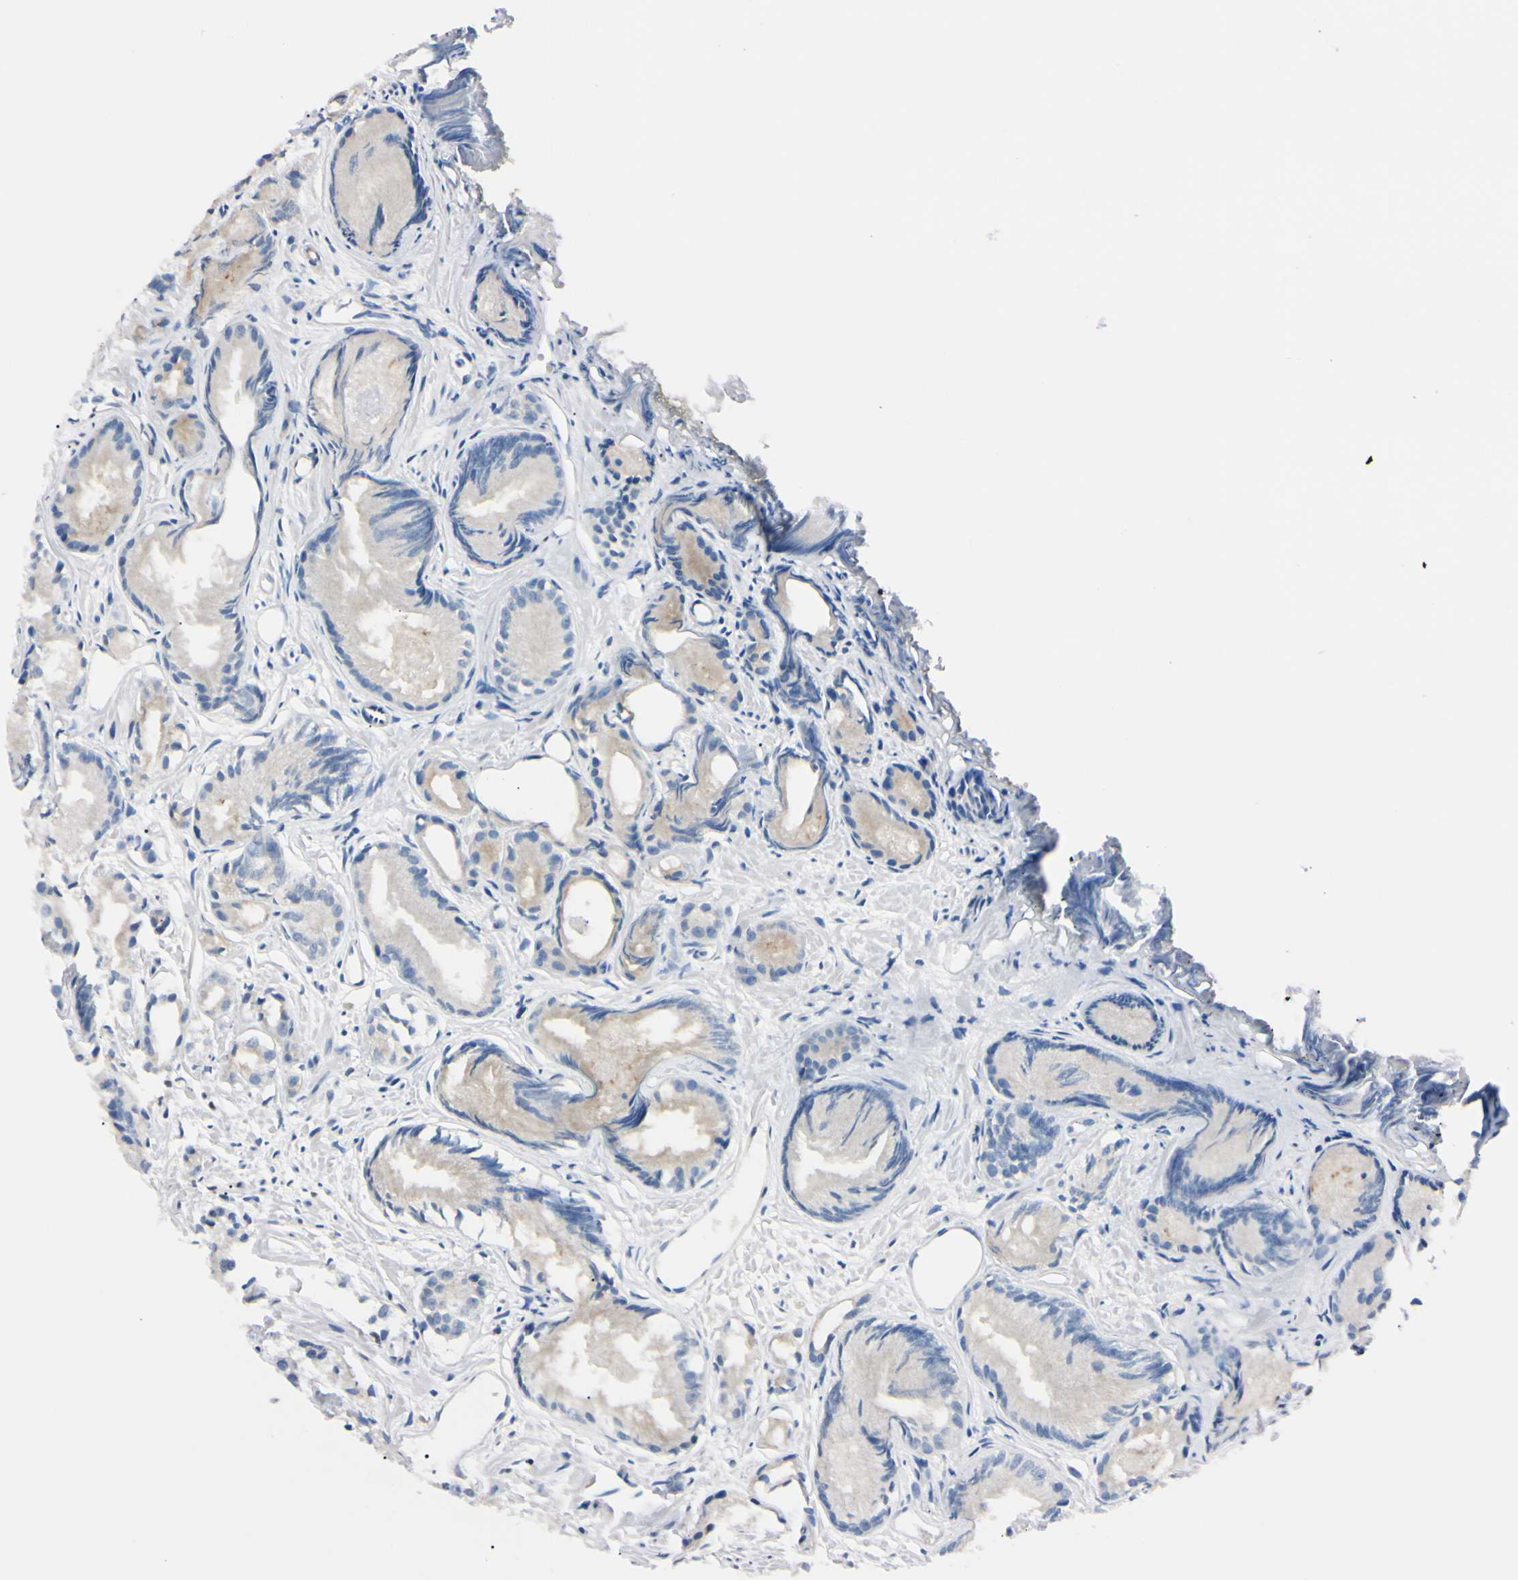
{"staining": {"intensity": "negative", "quantity": "none", "location": "none"}, "tissue": "prostate cancer", "cell_type": "Tumor cells", "image_type": "cancer", "snomed": [{"axis": "morphology", "description": "Adenocarcinoma, Low grade"}, {"axis": "topography", "description": "Prostate"}], "caption": "Immunohistochemical staining of prostate cancer (low-grade adenocarcinoma) demonstrates no significant positivity in tumor cells.", "gene": "C1orf174", "patient": {"sex": "male", "age": 72}}